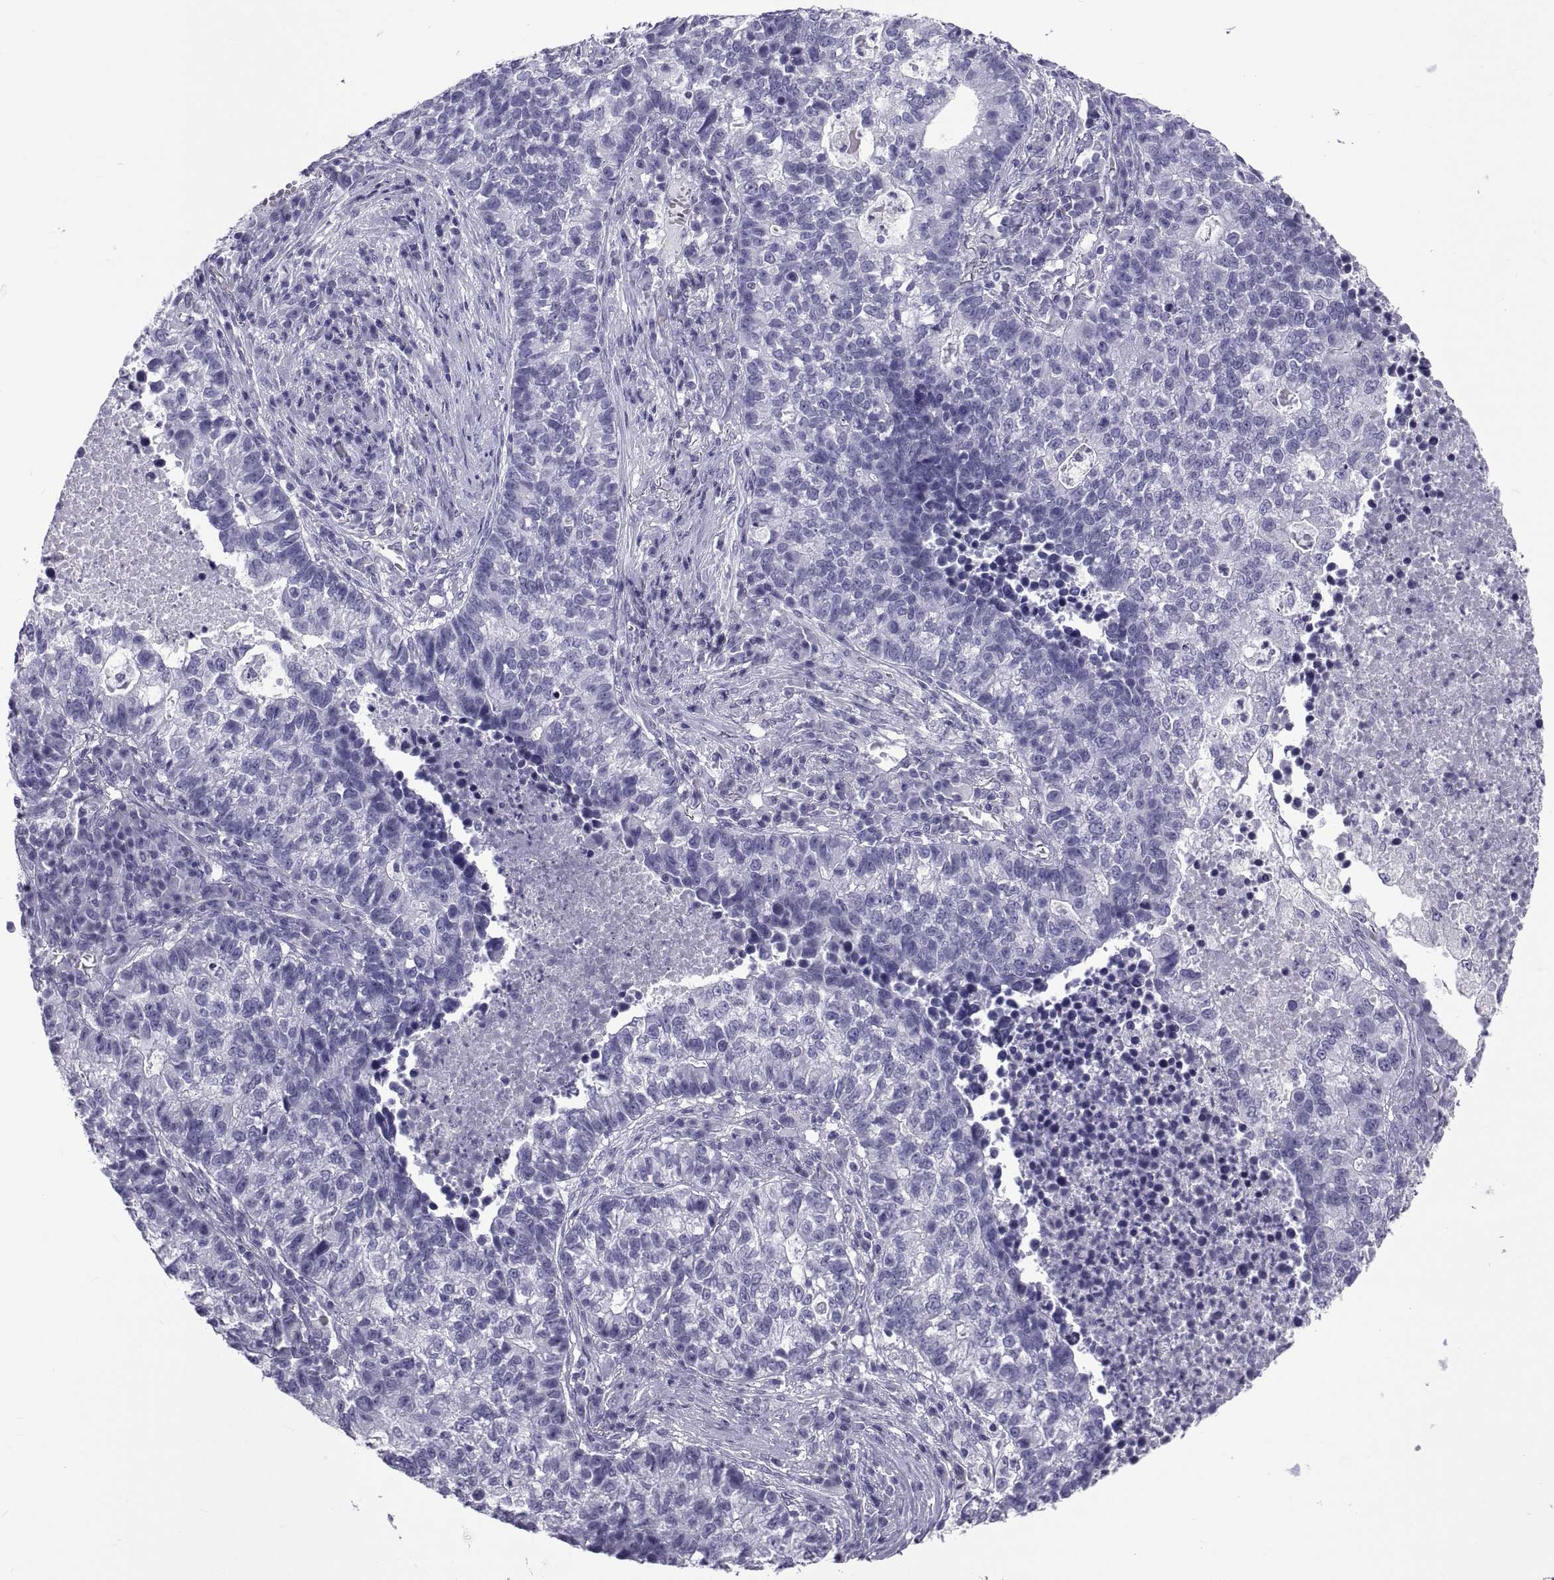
{"staining": {"intensity": "negative", "quantity": "none", "location": "none"}, "tissue": "lung cancer", "cell_type": "Tumor cells", "image_type": "cancer", "snomed": [{"axis": "morphology", "description": "Adenocarcinoma, NOS"}, {"axis": "topography", "description": "Lung"}], "caption": "Immunohistochemical staining of lung adenocarcinoma shows no significant expression in tumor cells.", "gene": "NPTX2", "patient": {"sex": "male", "age": 57}}